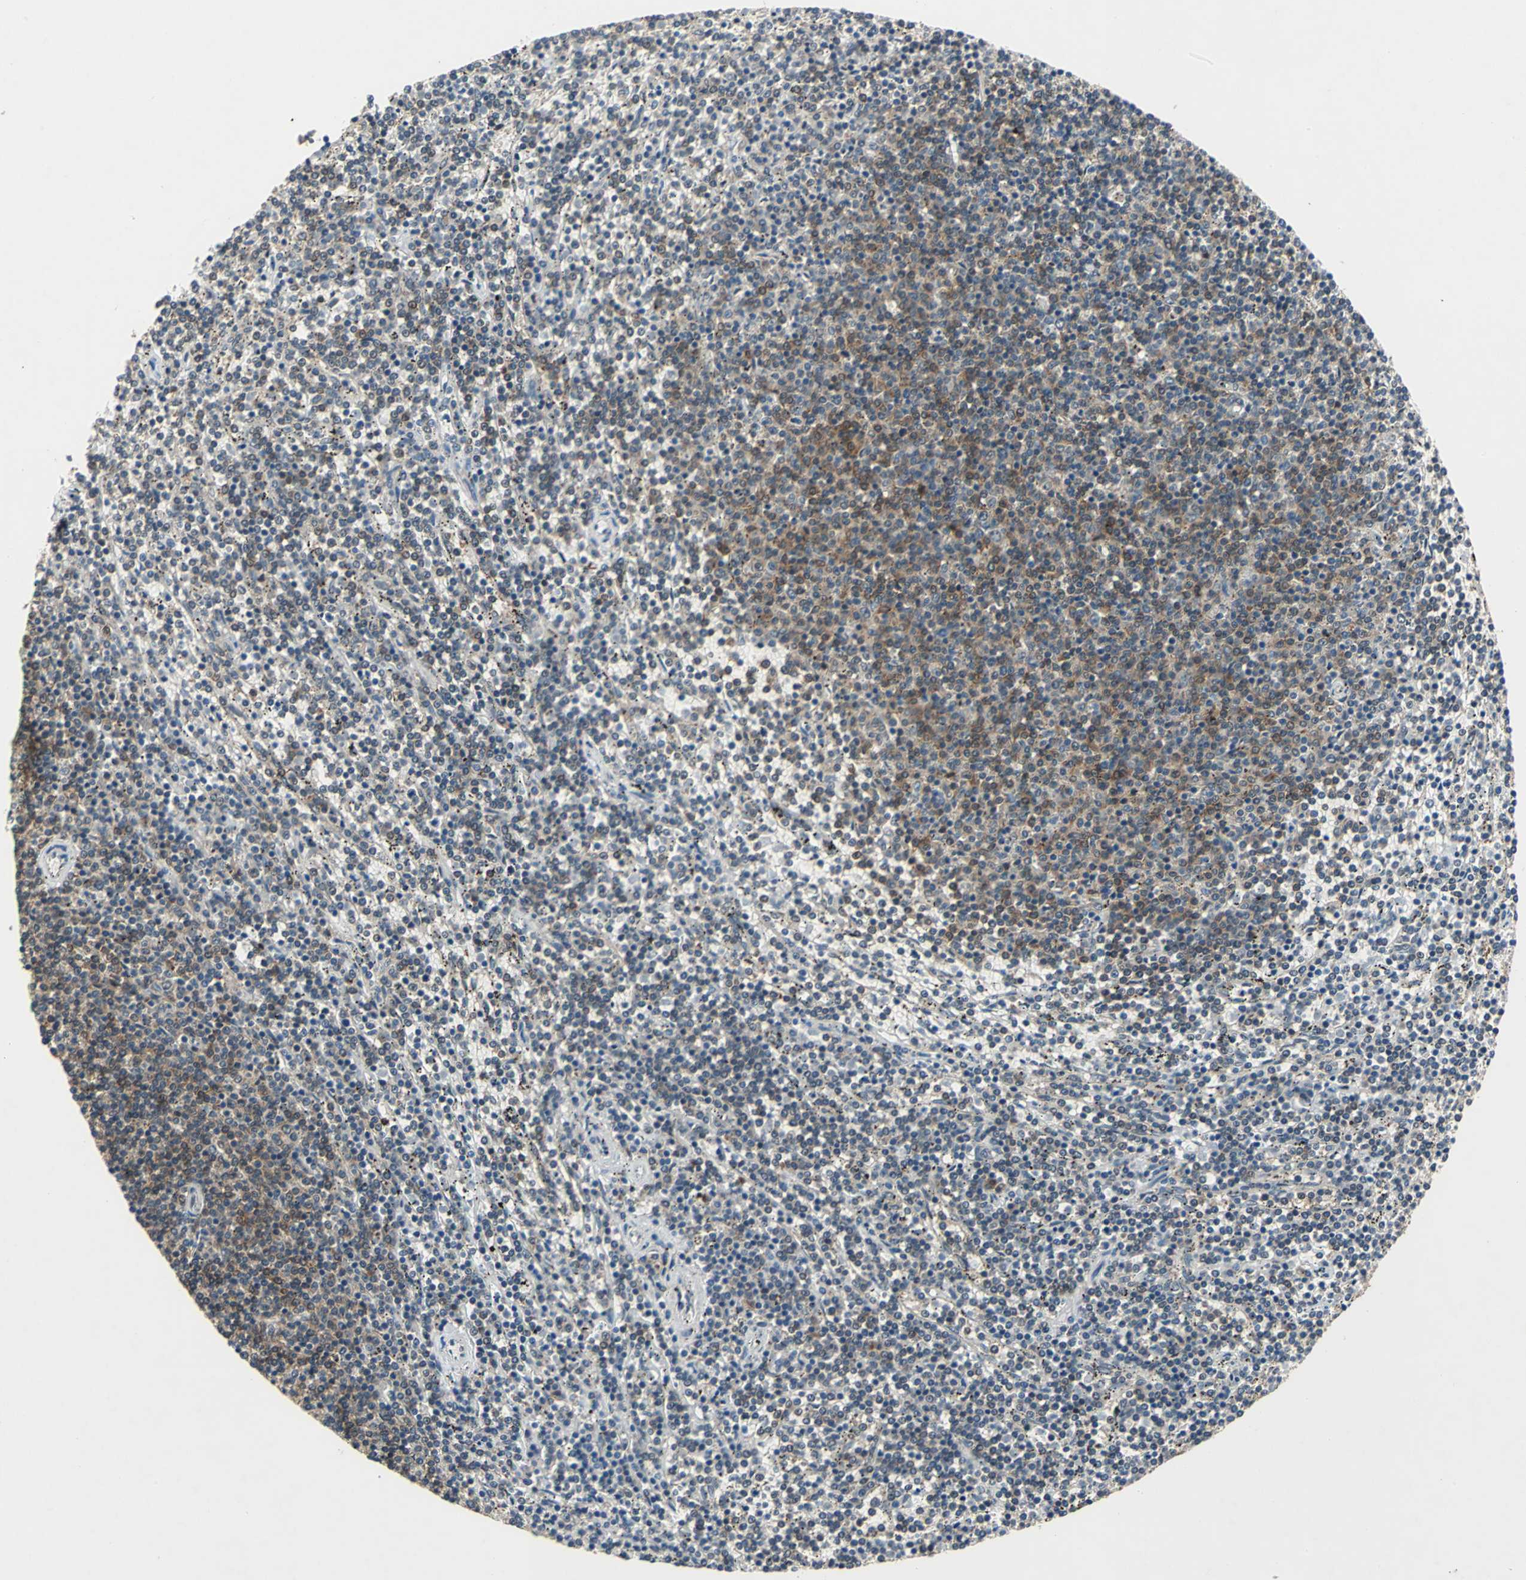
{"staining": {"intensity": "moderate", "quantity": "25%-75%", "location": "cytoplasmic/membranous"}, "tissue": "lymphoma", "cell_type": "Tumor cells", "image_type": "cancer", "snomed": [{"axis": "morphology", "description": "Malignant lymphoma, non-Hodgkin's type, Low grade"}, {"axis": "topography", "description": "Spleen"}], "caption": "Low-grade malignant lymphoma, non-Hodgkin's type stained with DAB (3,3'-diaminobenzidine) immunohistochemistry demonstrates medium levels of moderate cytoplasmic/membranous expression in about 25%-75% of tumor cells.", "gene": "NFKBIE", "patient": {"sex": "female", "age": 50}}